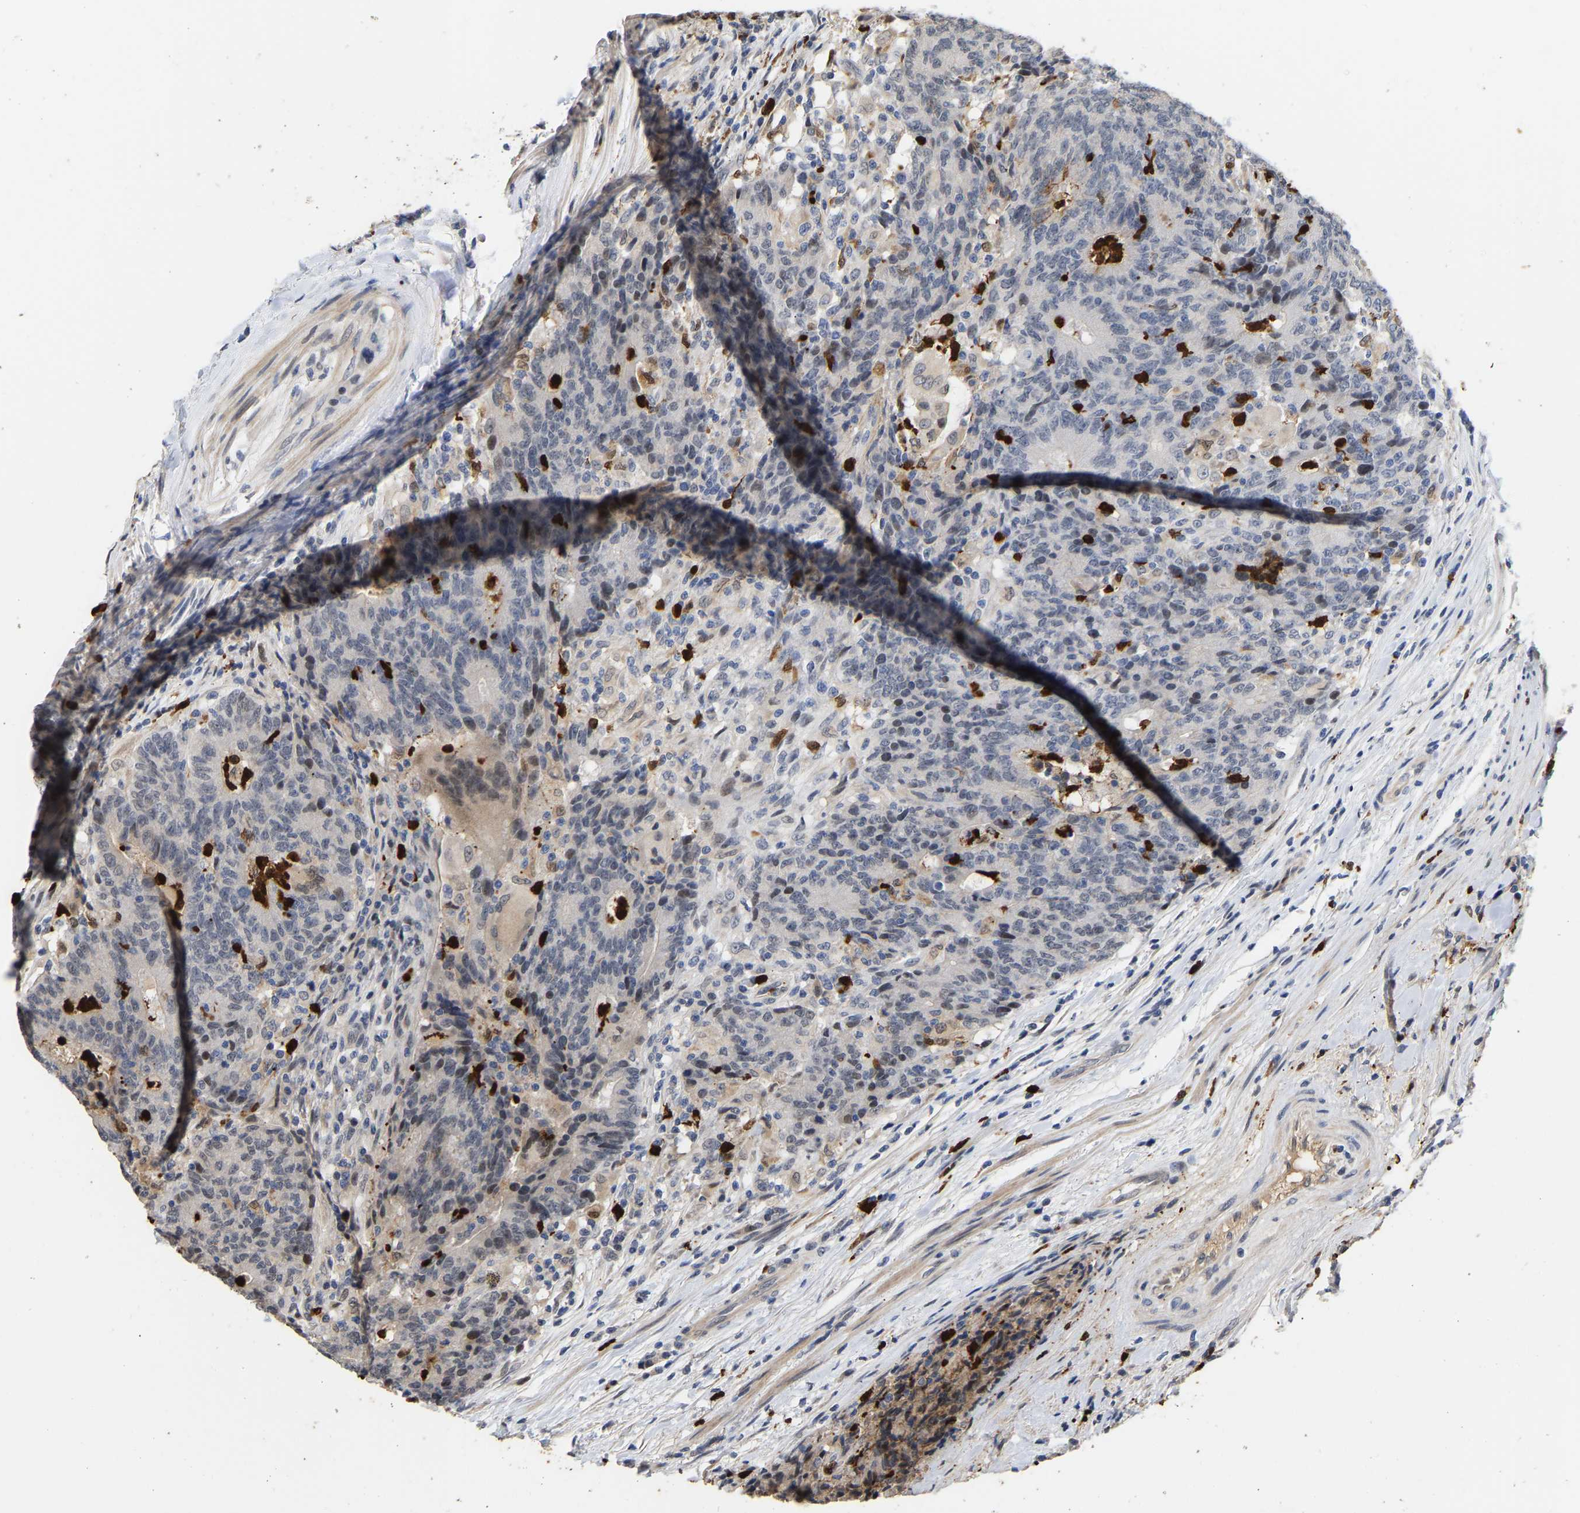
{"staining": {"intensity": "weak", "quantity": "<25%", "location": "cytoplasmic/membranous,nuclear"}, "tissue": "colorectal cancer", "cell_type": "Tumor cells", "image_type": "cancer", "snomed": [{"axis": "morphology", "description": "Normal tissue, NOS"}, {"axis": "morphology", "description": "Adenocarcinoma, NOS"}, {"axis": "topography", "description": "Colon"}], "caption": "The image demonstrates no staining of tumor cells in colorectal cancer (adenocarcinoma).", "gene": "TDRD7", "patient": {"sex": "female", "age": 75}}